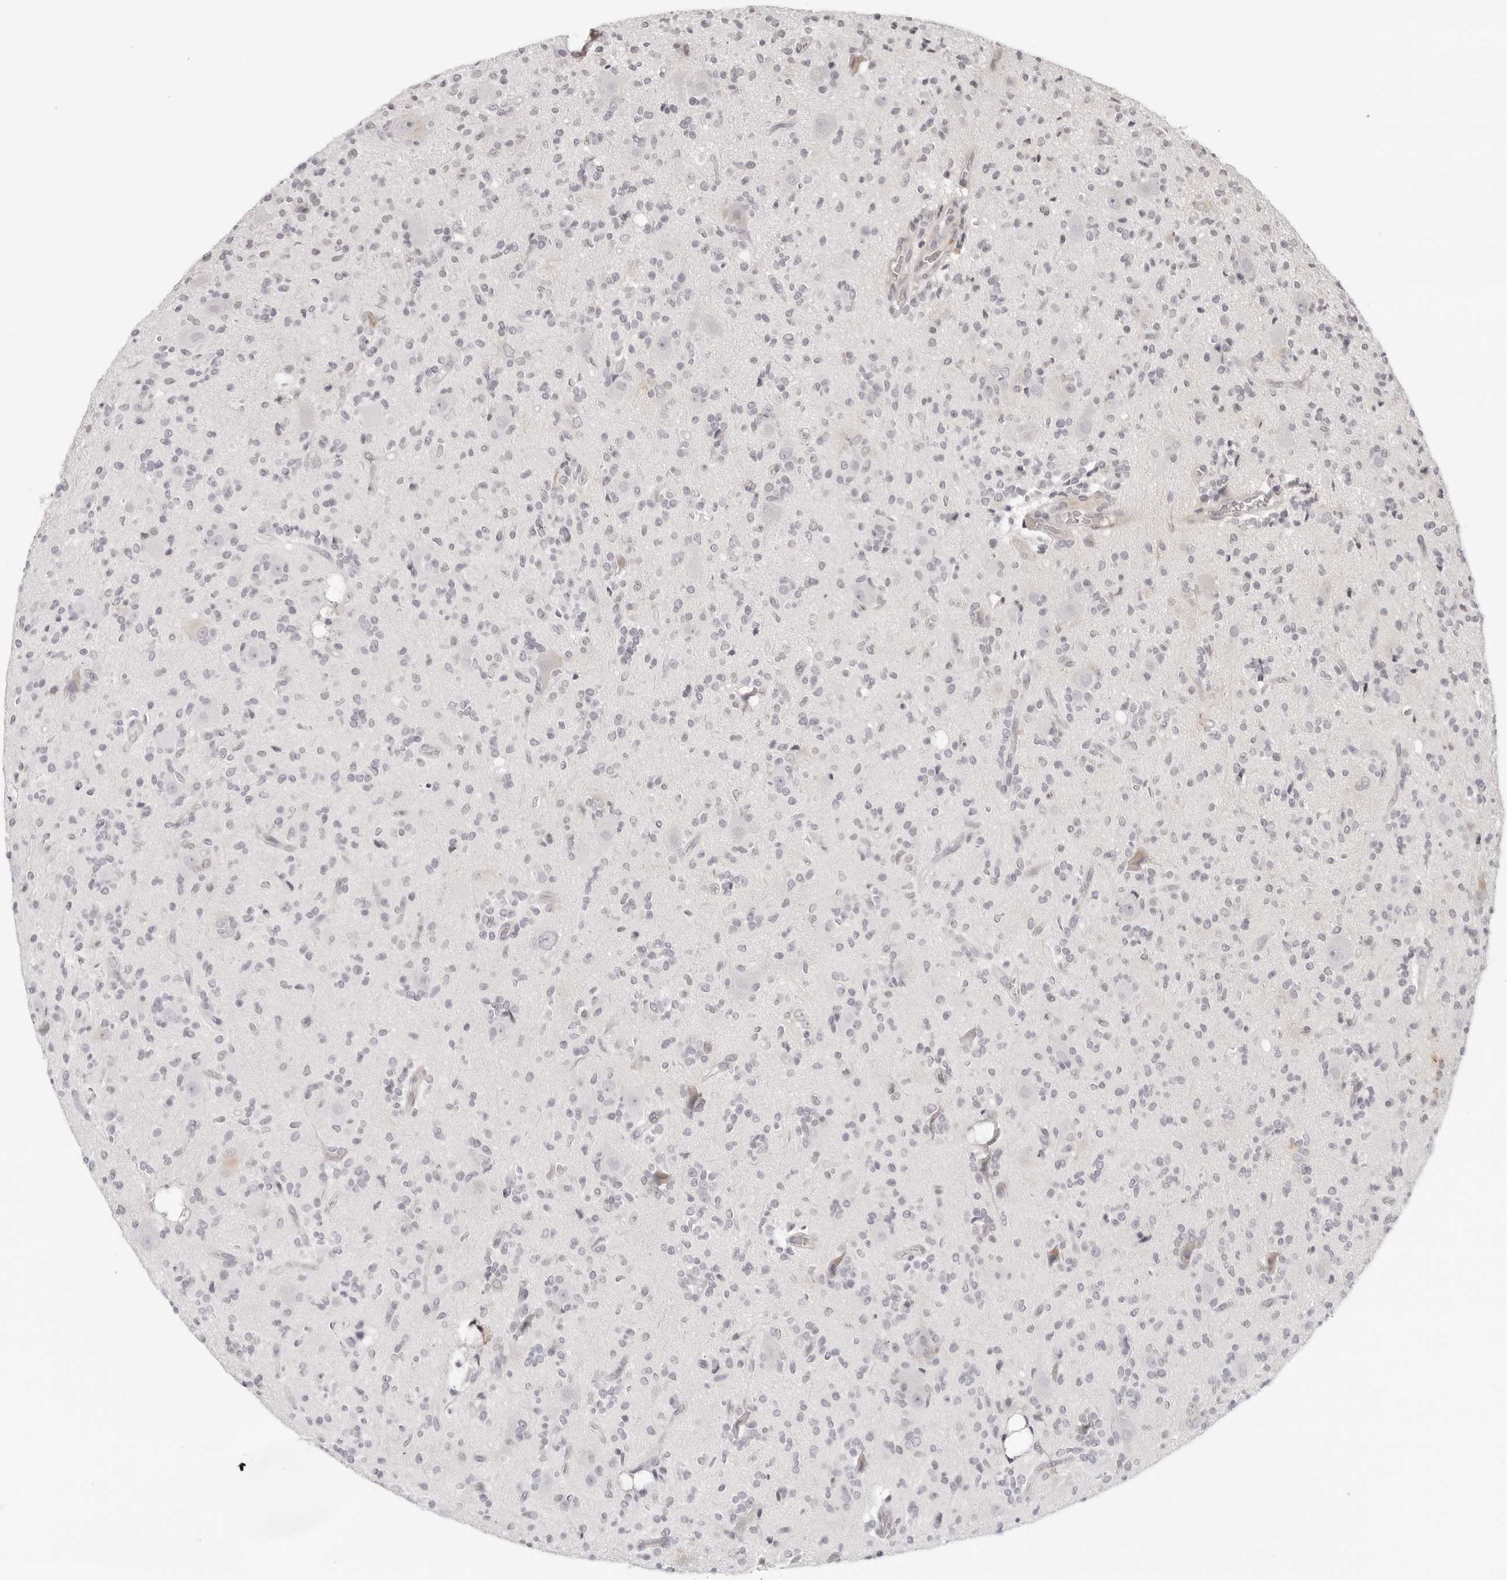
{"staining": {"intensity": "negative", "quantity": "none", "location": "none"}, "tissue": "glioma", "cell_type": "Tumor cells", "image_type": "cancer", "snomed": [{"axis": "morphology", "description": "Glioma, malignant, High grade"}, {"axis": "topography", "description": "Brain"}], "caption": "This is an IHC image of human glioma. There is no positivity in tumor cells.", "gene": "STRADB", "patient": {"sex": "male", "age": 34}}